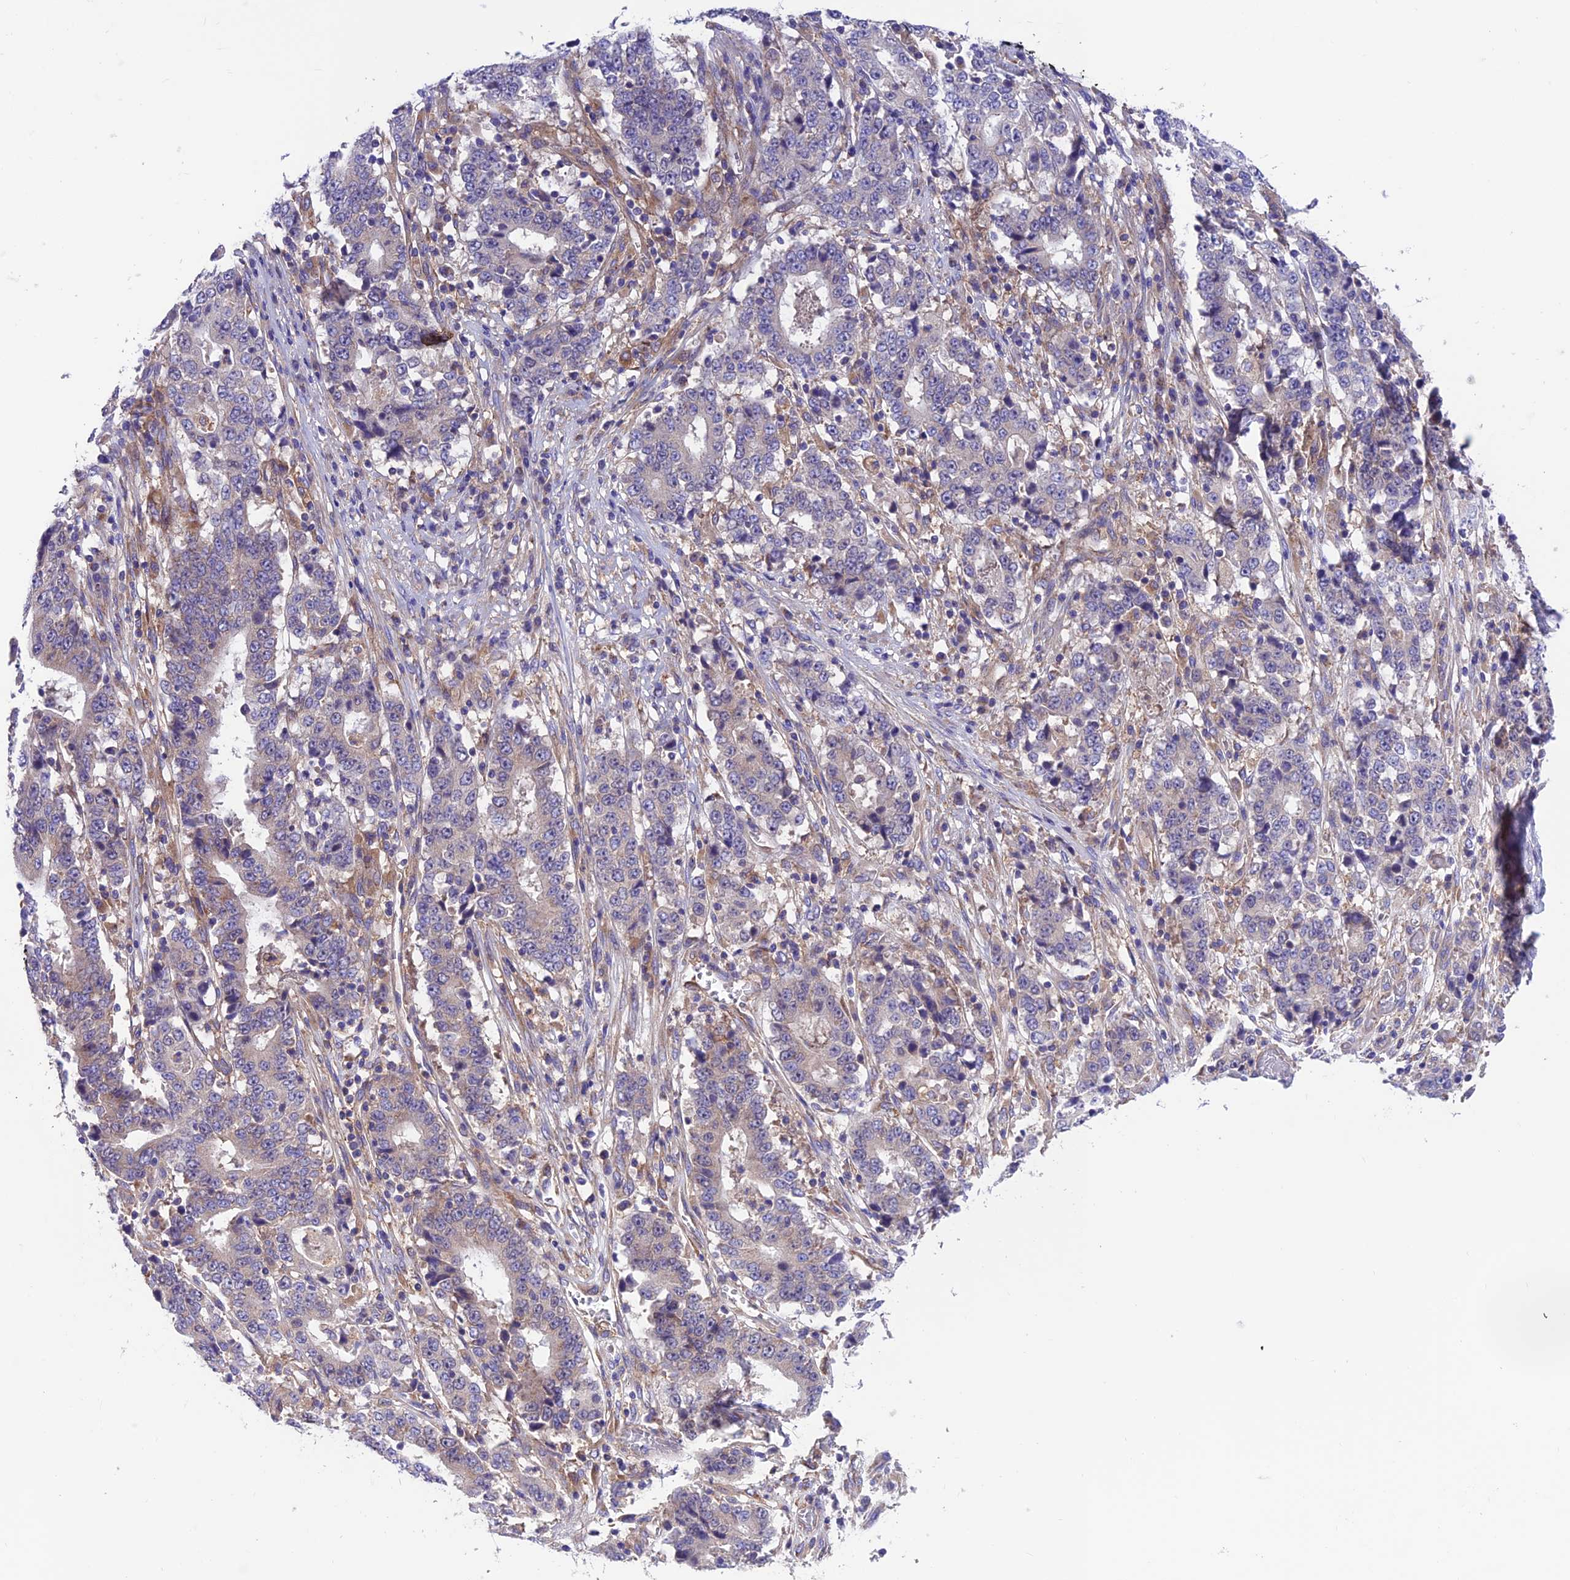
{"staining": {"intensity": "negative", "quantity": "none", "location": "none"}, "tissue": "stomach cancer", "cell_type": "Tumor cells", "image_type": "cancer", "snomed": [{"axis": "morphology", "description": "Adenocarcinoma, NOS"}, {"axis": "topography", "description": "Stomach"}], "caption": "Photomicrograph shows no protein positivity in tumor cells of stomach cancer tissue.", "gene": "VPS16", "patient": {"sex": "male", "age": 59}}